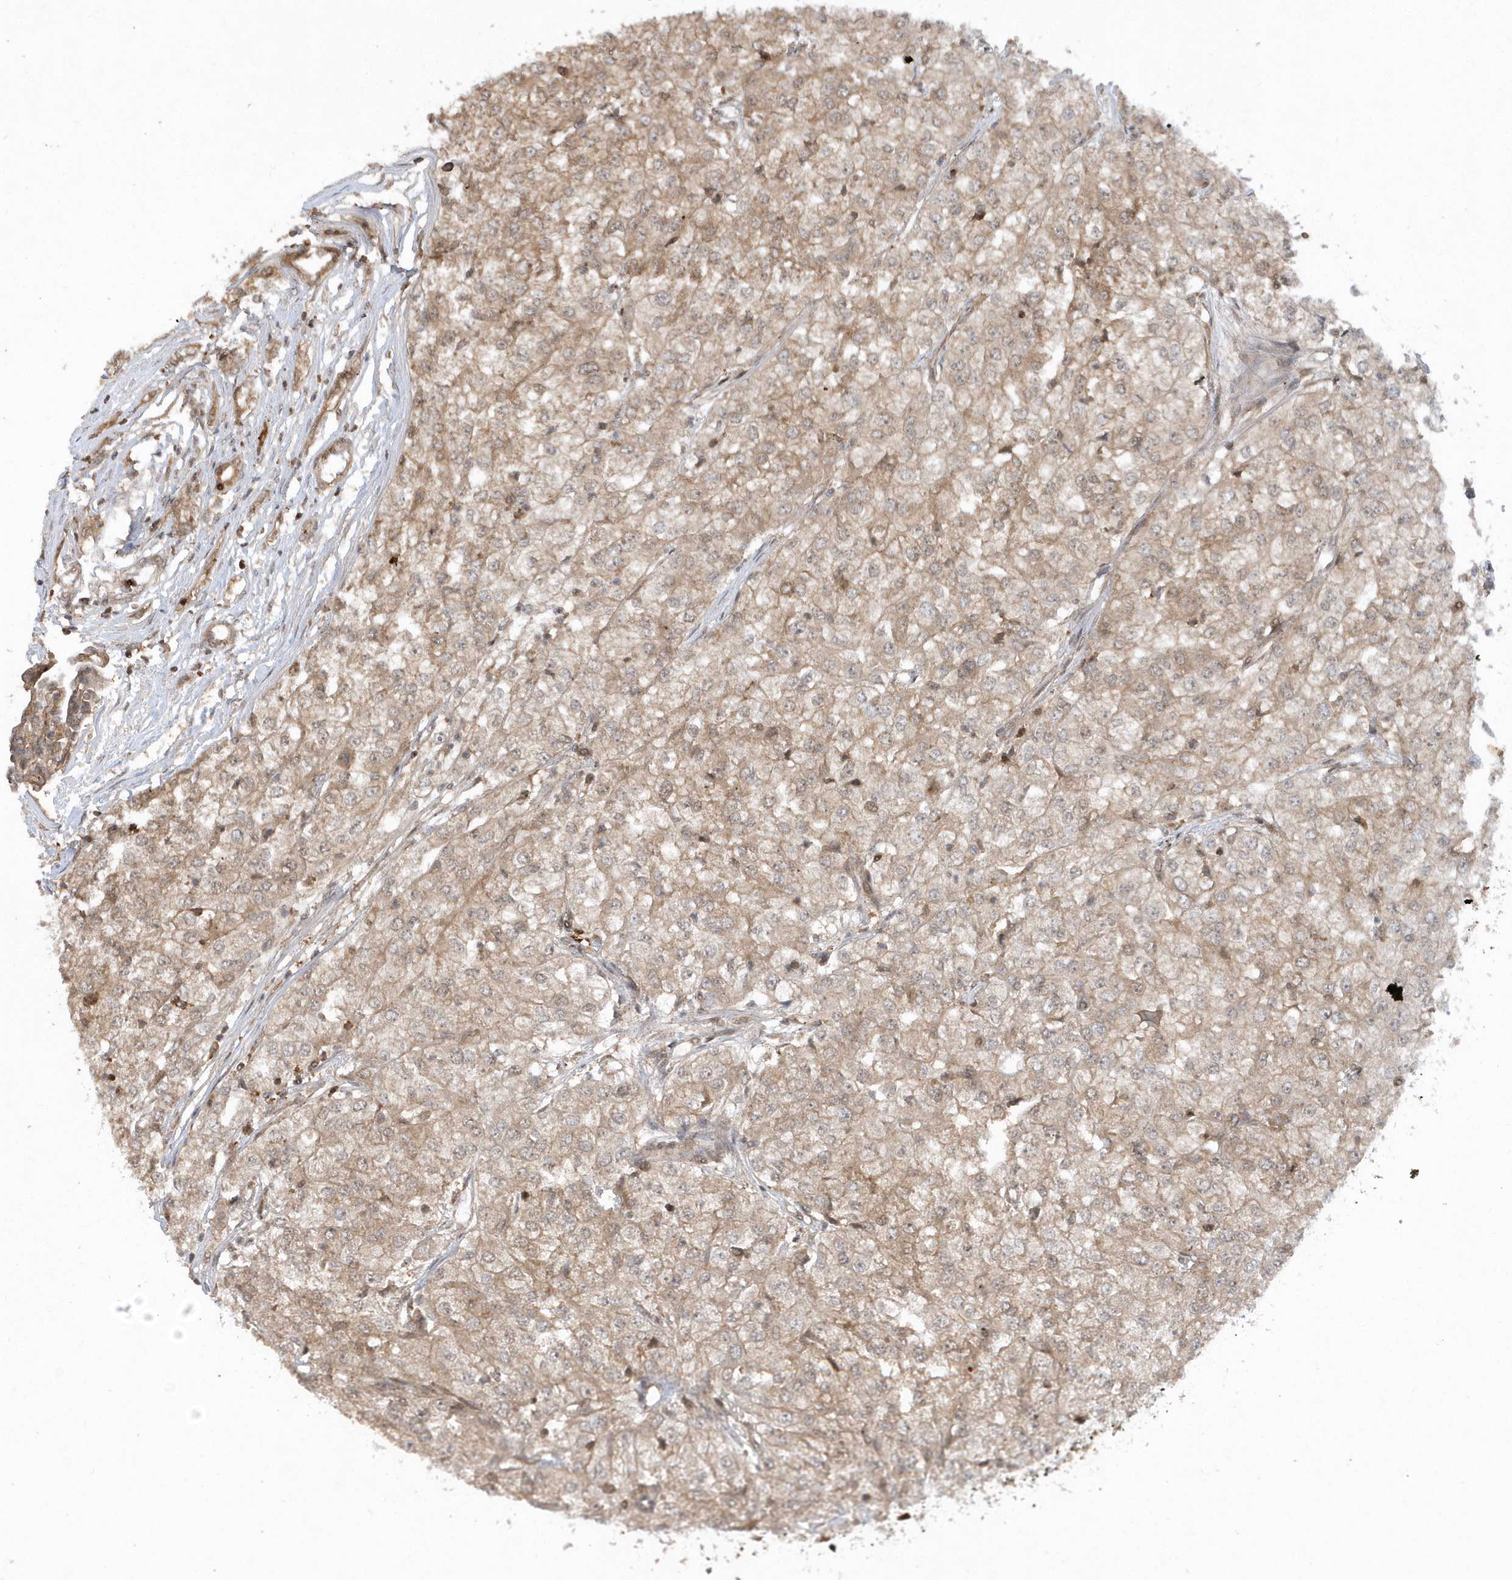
{"staining": {"intensity": "weak", "quantity": ">75%", "location": "cytoplasmic/membranous"}, "tissue": "renal cancer", "cell_type": "Tumor cells", "image_type": "cancer", "snomed": [{"axis": "morphology", "description": "Adenocarcinoma, NOS"}, {"axis": "topography", "description": "Kidney"}], "caption": "Tumor cells demonstrate low levels of weak cytoplasmic/membranous positivity in approximately >75% of cells in human renal cancer (adenocarcinoma). The staining was performed using DAB (3,3'-diaminobenzidine), with brown indicating positive protein expression. Nuclei are stained blue with hematoxylin.", "gene": "ACYP1", "patient": {"sex": "female", "age": 54}}